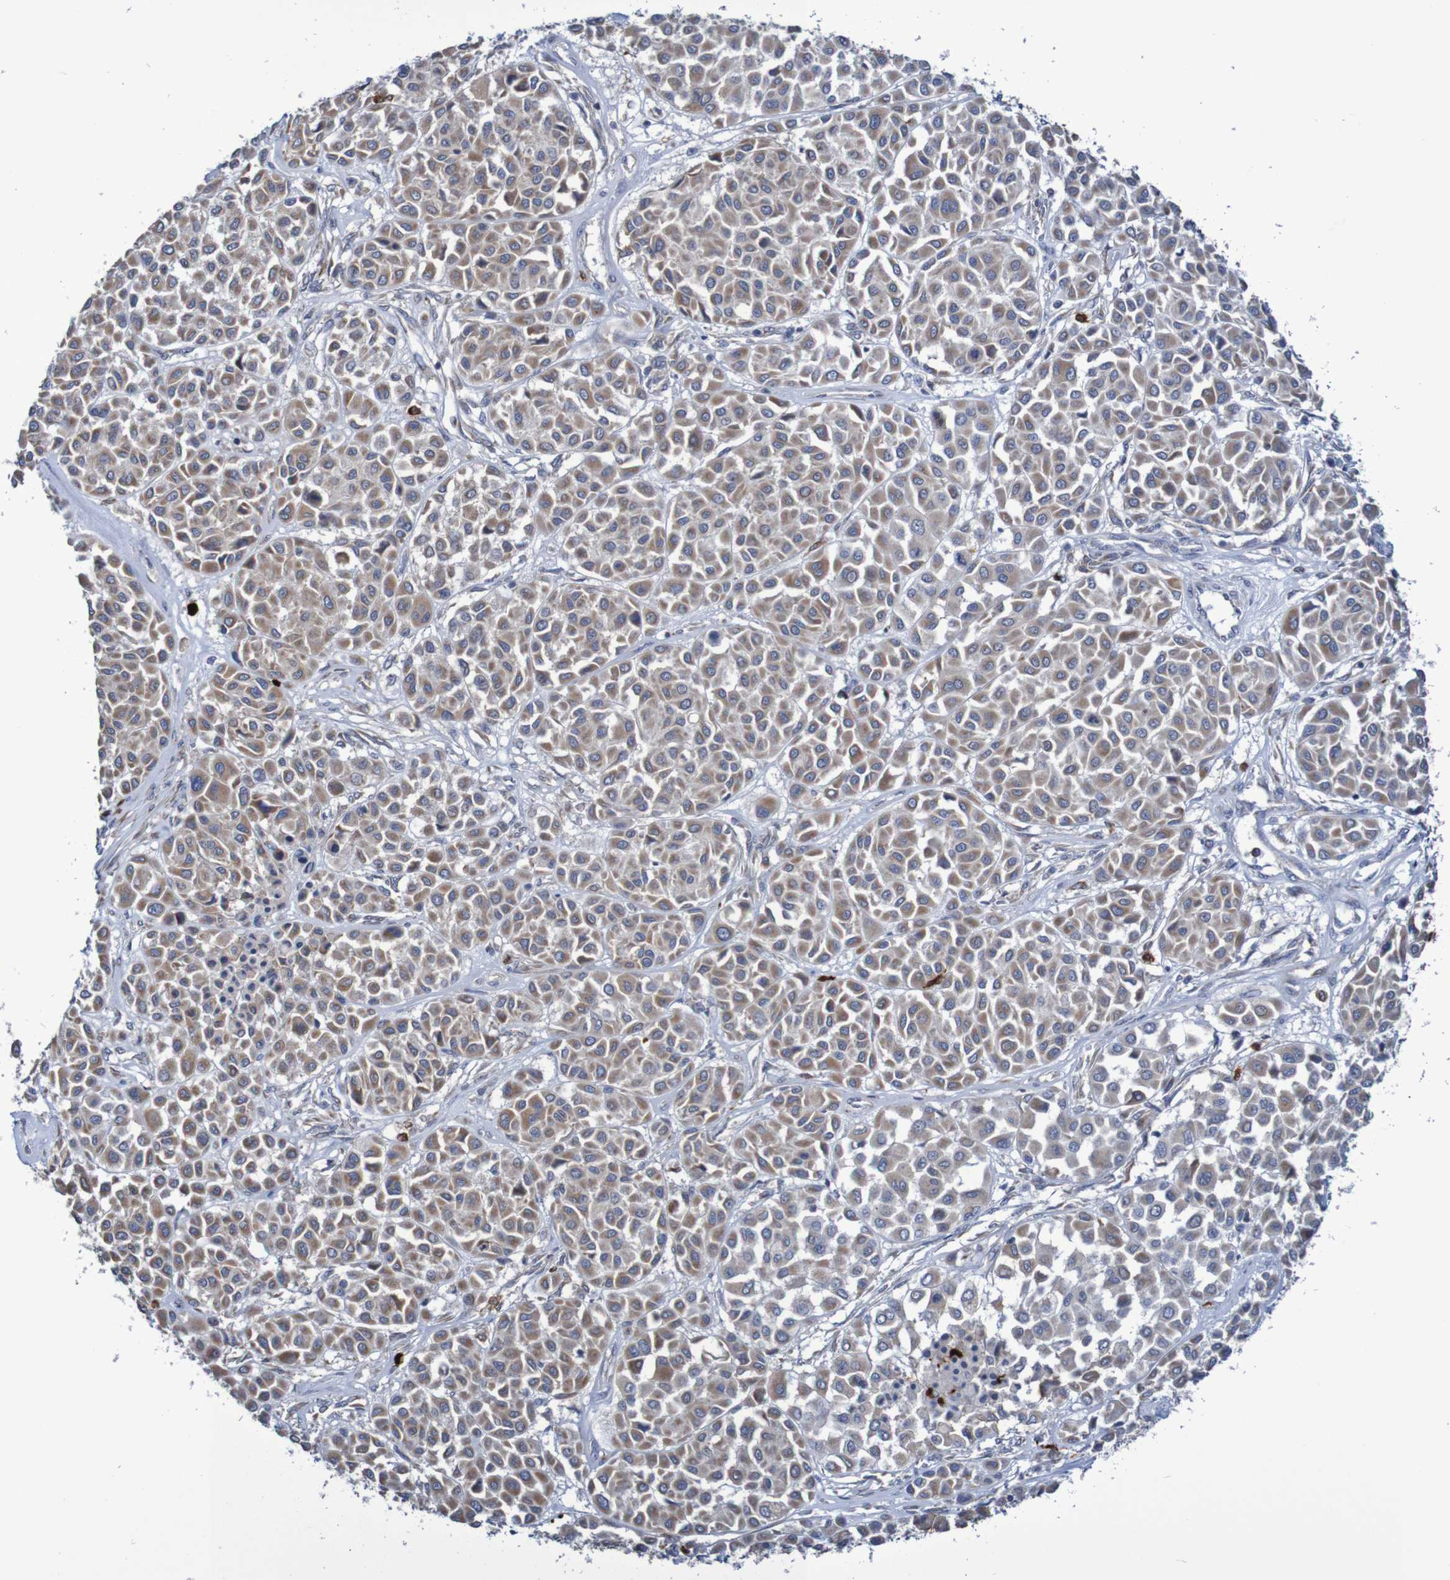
{"staining": {"intensity": "weak", "quantity": ">75%", "location": "cytoplasmic/membranous"}, "tissue": "melanoma", "cell_type": "Tumor cells", "image_type": "cancer", "snomed": [{"axis": "morphology", "description": "Malignant melanoma, Metastatic site"}, {"axis": "topography", "description": "Soft tissue"}], "caption": "Tumor cells reveal low levels of weak cytoplasmic/membranous staining in about >75% of cells in melanoma. (DAB (3,3'-diaminobenzidine) IHC with brightfield microscopy, high magnification).", "gene": "PARP4", "patient": {"sex": "male", "age": 41}}